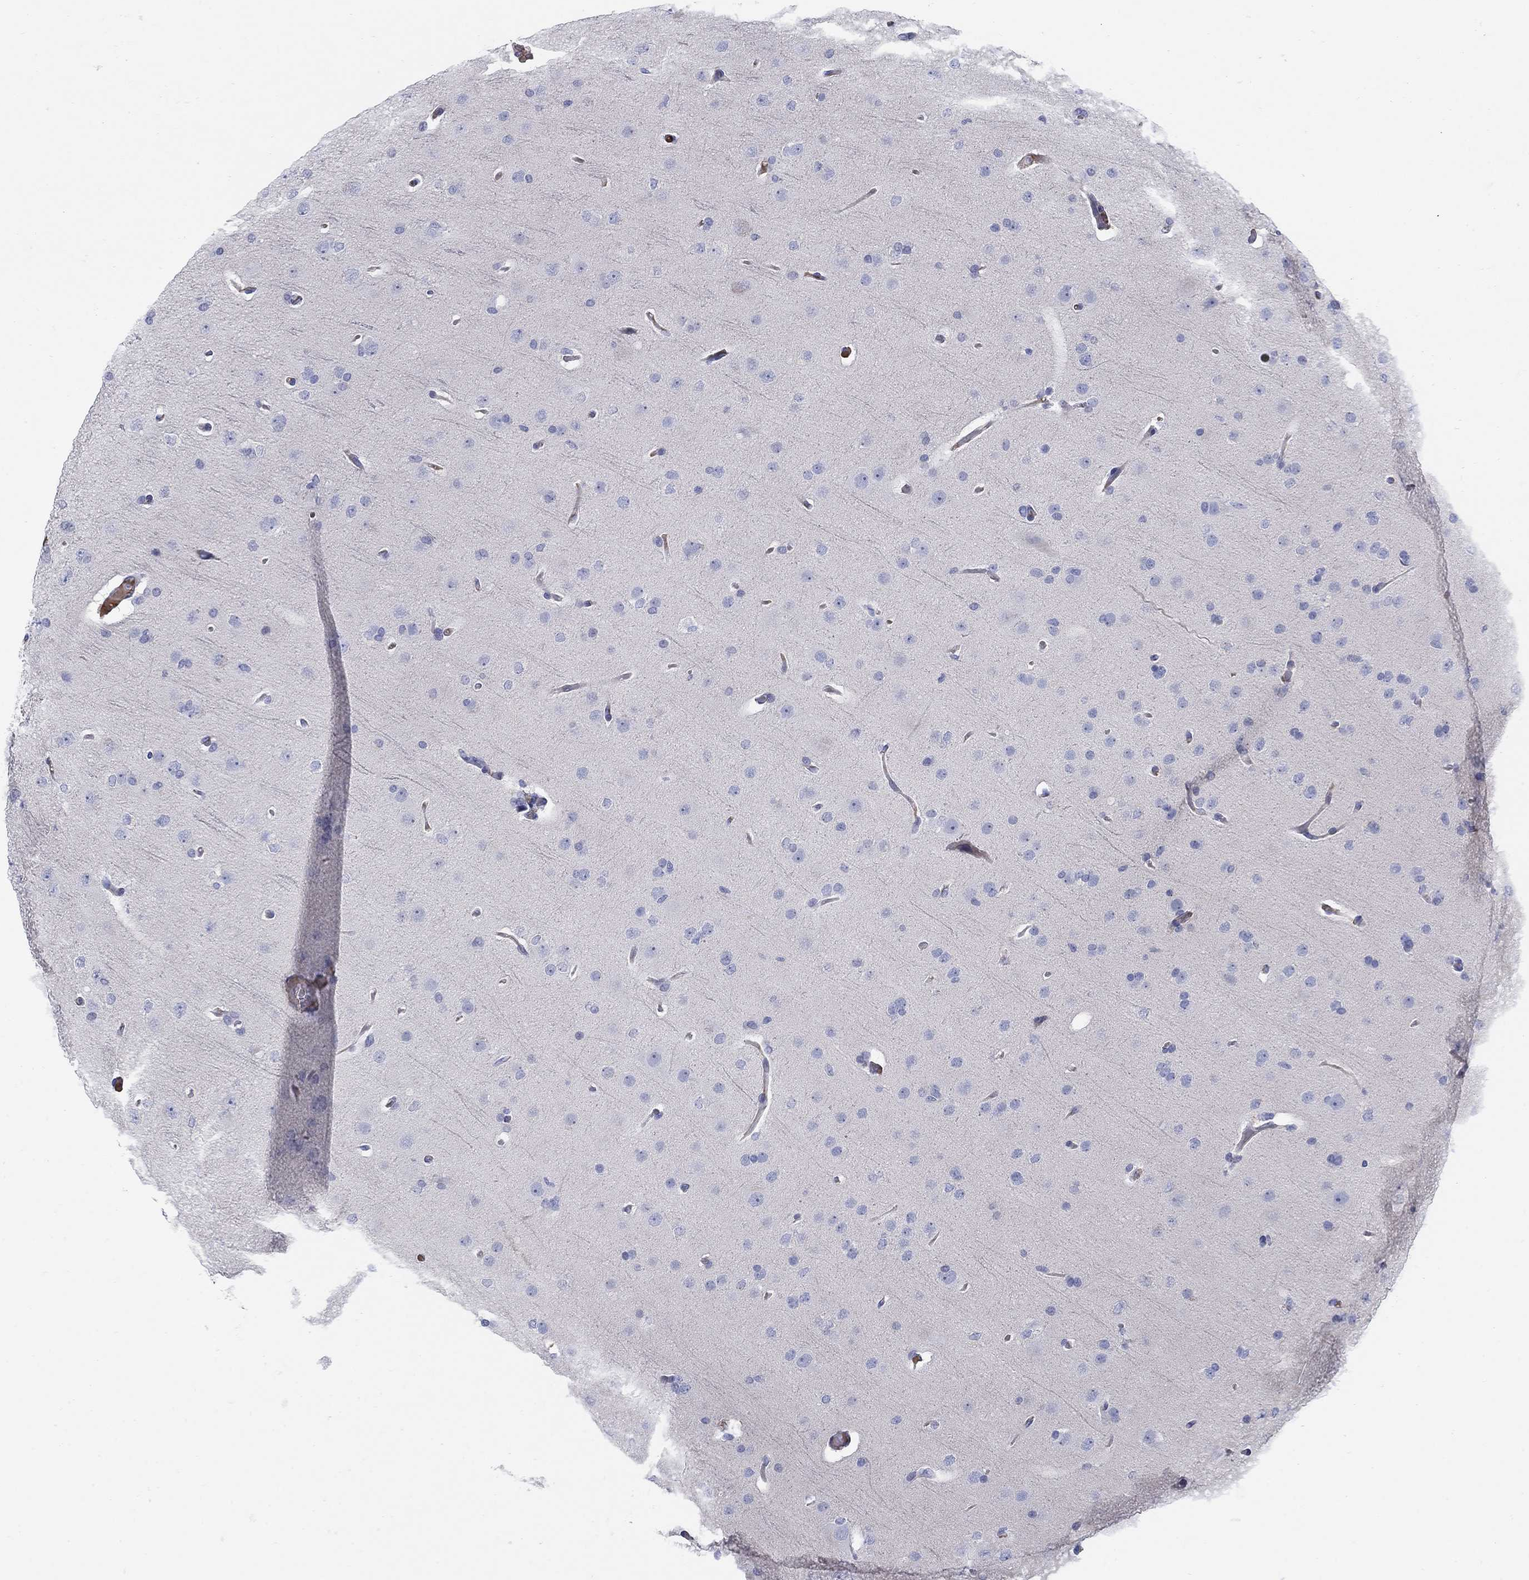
{"staining": {"intensity": "negative", "quantity": "none", "location": "none"}, "tissue": "glioma", "cell_type": "Tumor cells", "image_type": "cancer", "snomed": [{"axis": "morphology", "description": "Glioma, malignant, Low grade"}, {"axis": "topography", "description": "Brain"}], "caption": "Histopathology image shows no significant protein staining in tumor cells of malignant low-grade glioma.", "gene": "HEATR4", "patient": {"sex": "male", "age": 41}}